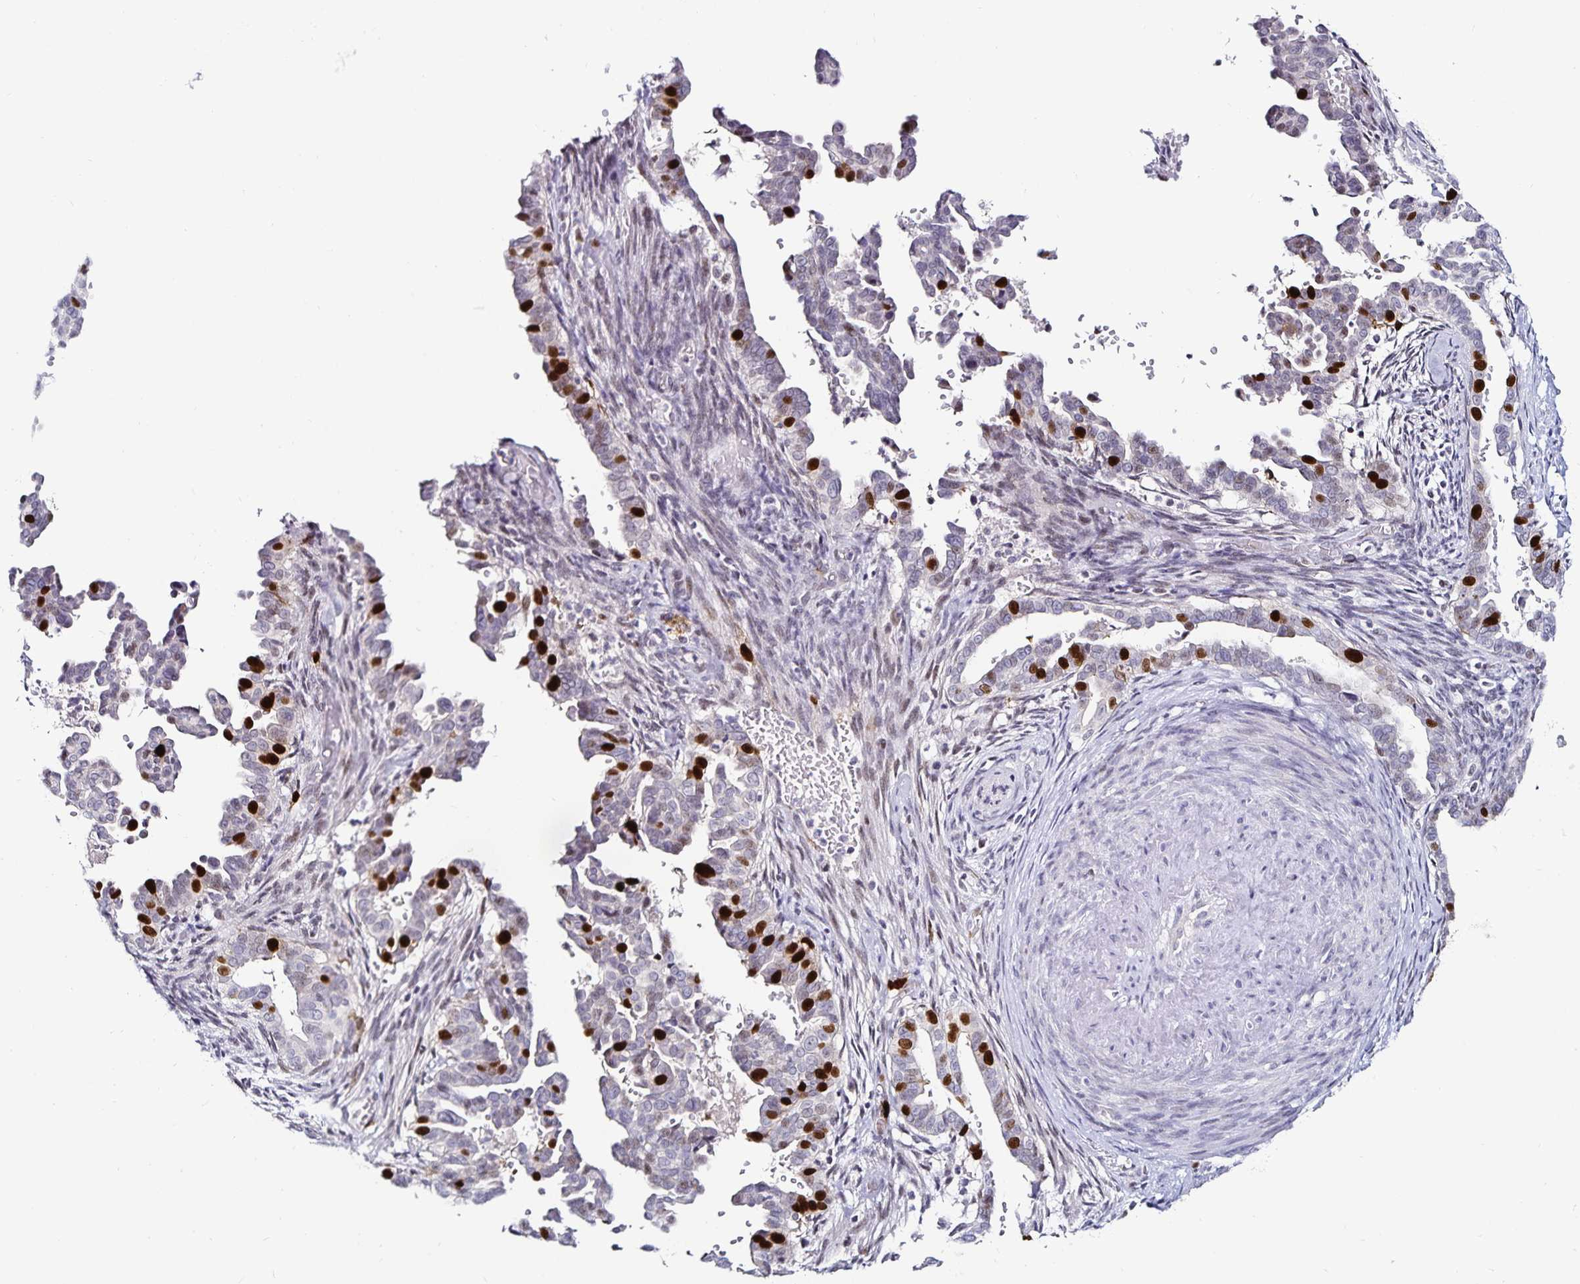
{"staining": {"intensity": "strong", "quantity": "<25%", "location": "nuclear"}, "tissue": "cervical cancer", "cell_type": "Tumor cells", "image_type": "cancer", "snomed": [{"axis": "morphology", "description": "Adenocarcinoma, NOS"}, {"axis": "morphology", "description": "Adenocarcinoma, Low grade"}, {"axis": "topography", "description": "Cervix"}], "caption": "Protein analysis of low-grade adenocarcinoma (cervical) tissue displays strong nuclear staining in about <25% of tumor cells. (brown staining indicates protein expression, while blue staining denotes nuclei).", "gene": "ANLN", "patient": {"sex": "female", "age": 35}}